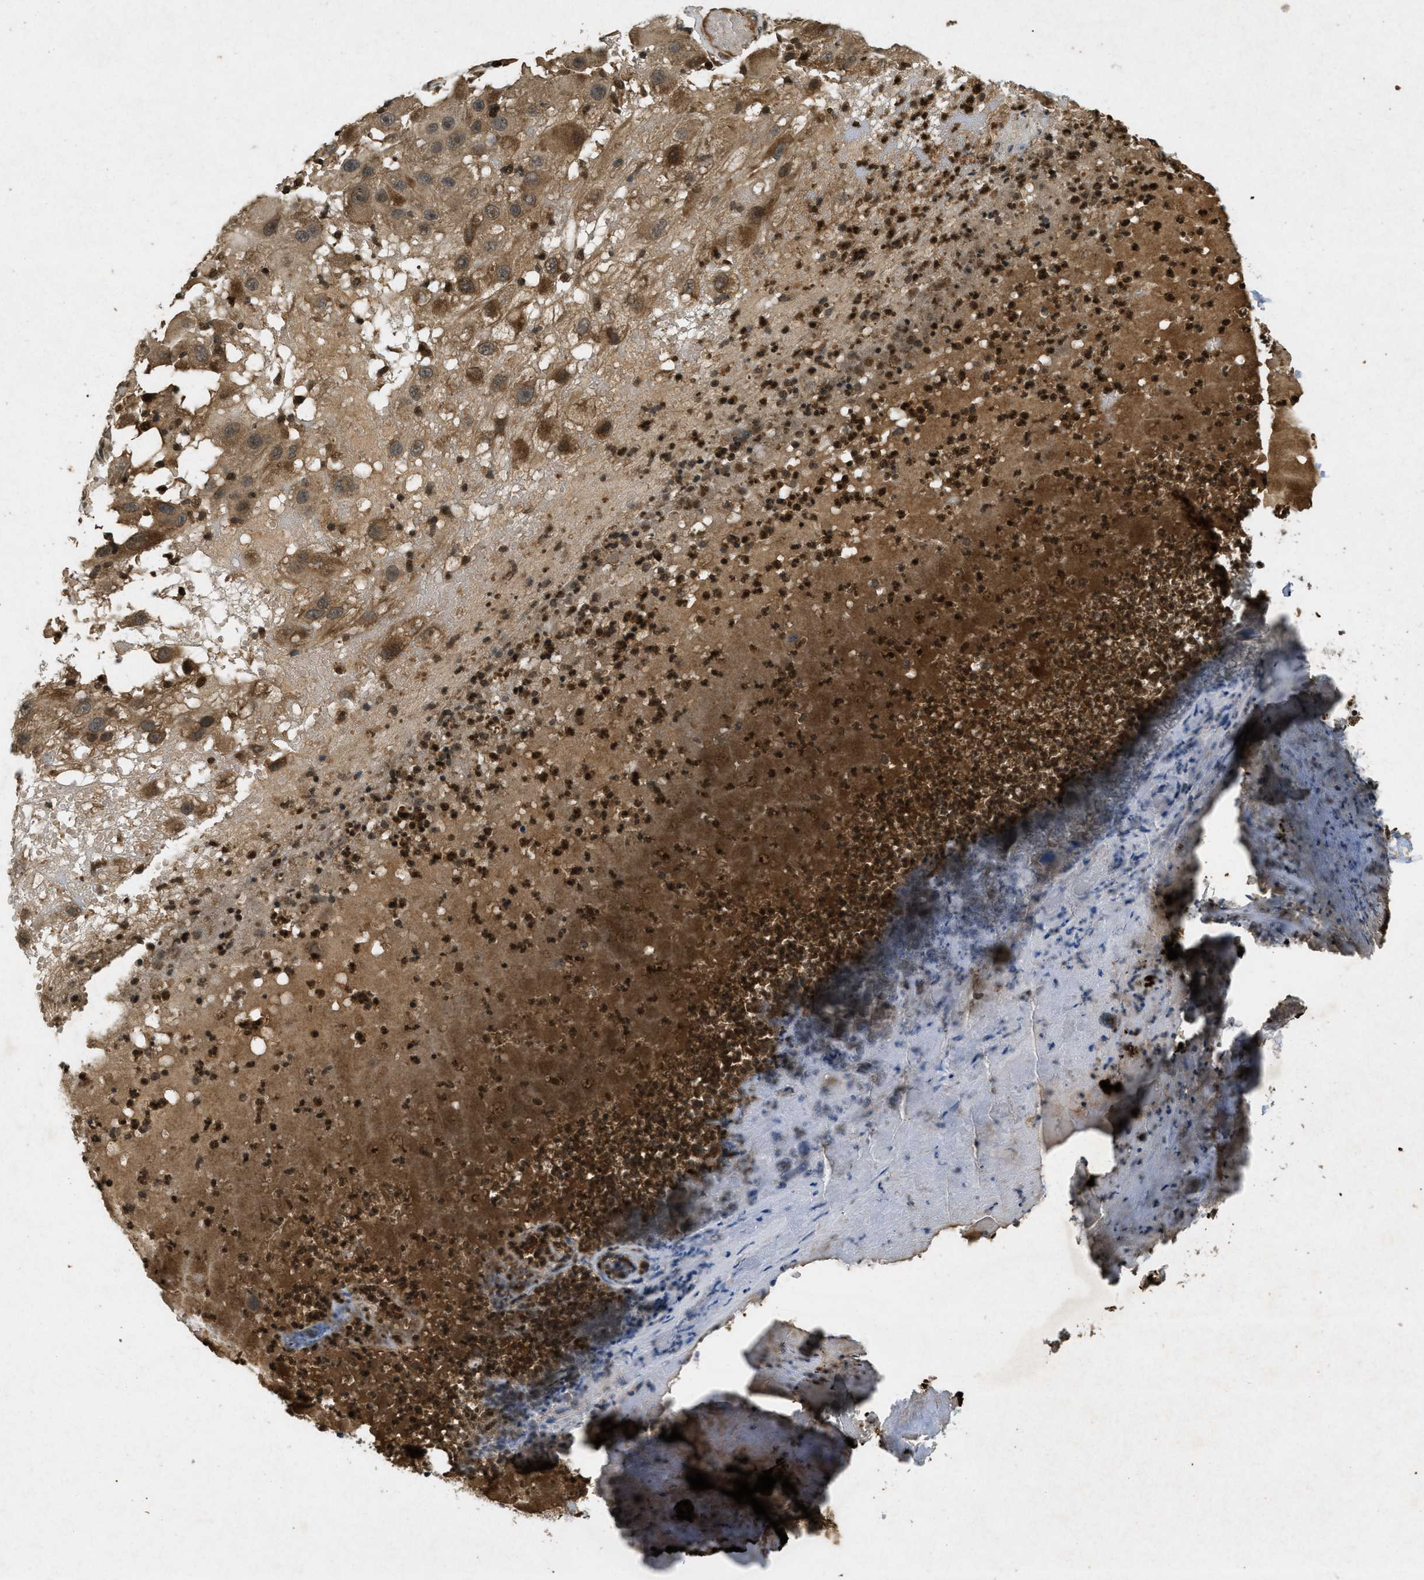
{"staining": {"intensity": "moderate", "quantity": ">75%", "location": "cytoplasmic/membranous"}, "tissue": "melanoma", "cell_type": "Tumor cells", "image_type": "cancer", "snomed": [{"axis": "morphology", "description": "Malignant melanoma, NOS"}, {"axis": "topography", "description": "Skin"}], "caption": "IHC (DAB (3,3'-diaminobenzidine)) staining of human malignant melanoma shows moderate cytoplasmic/membranous protein positivity in about >75% of tumor cells.", "gene": "ATG7", "patient": {"sex": "female", "age": 81}}